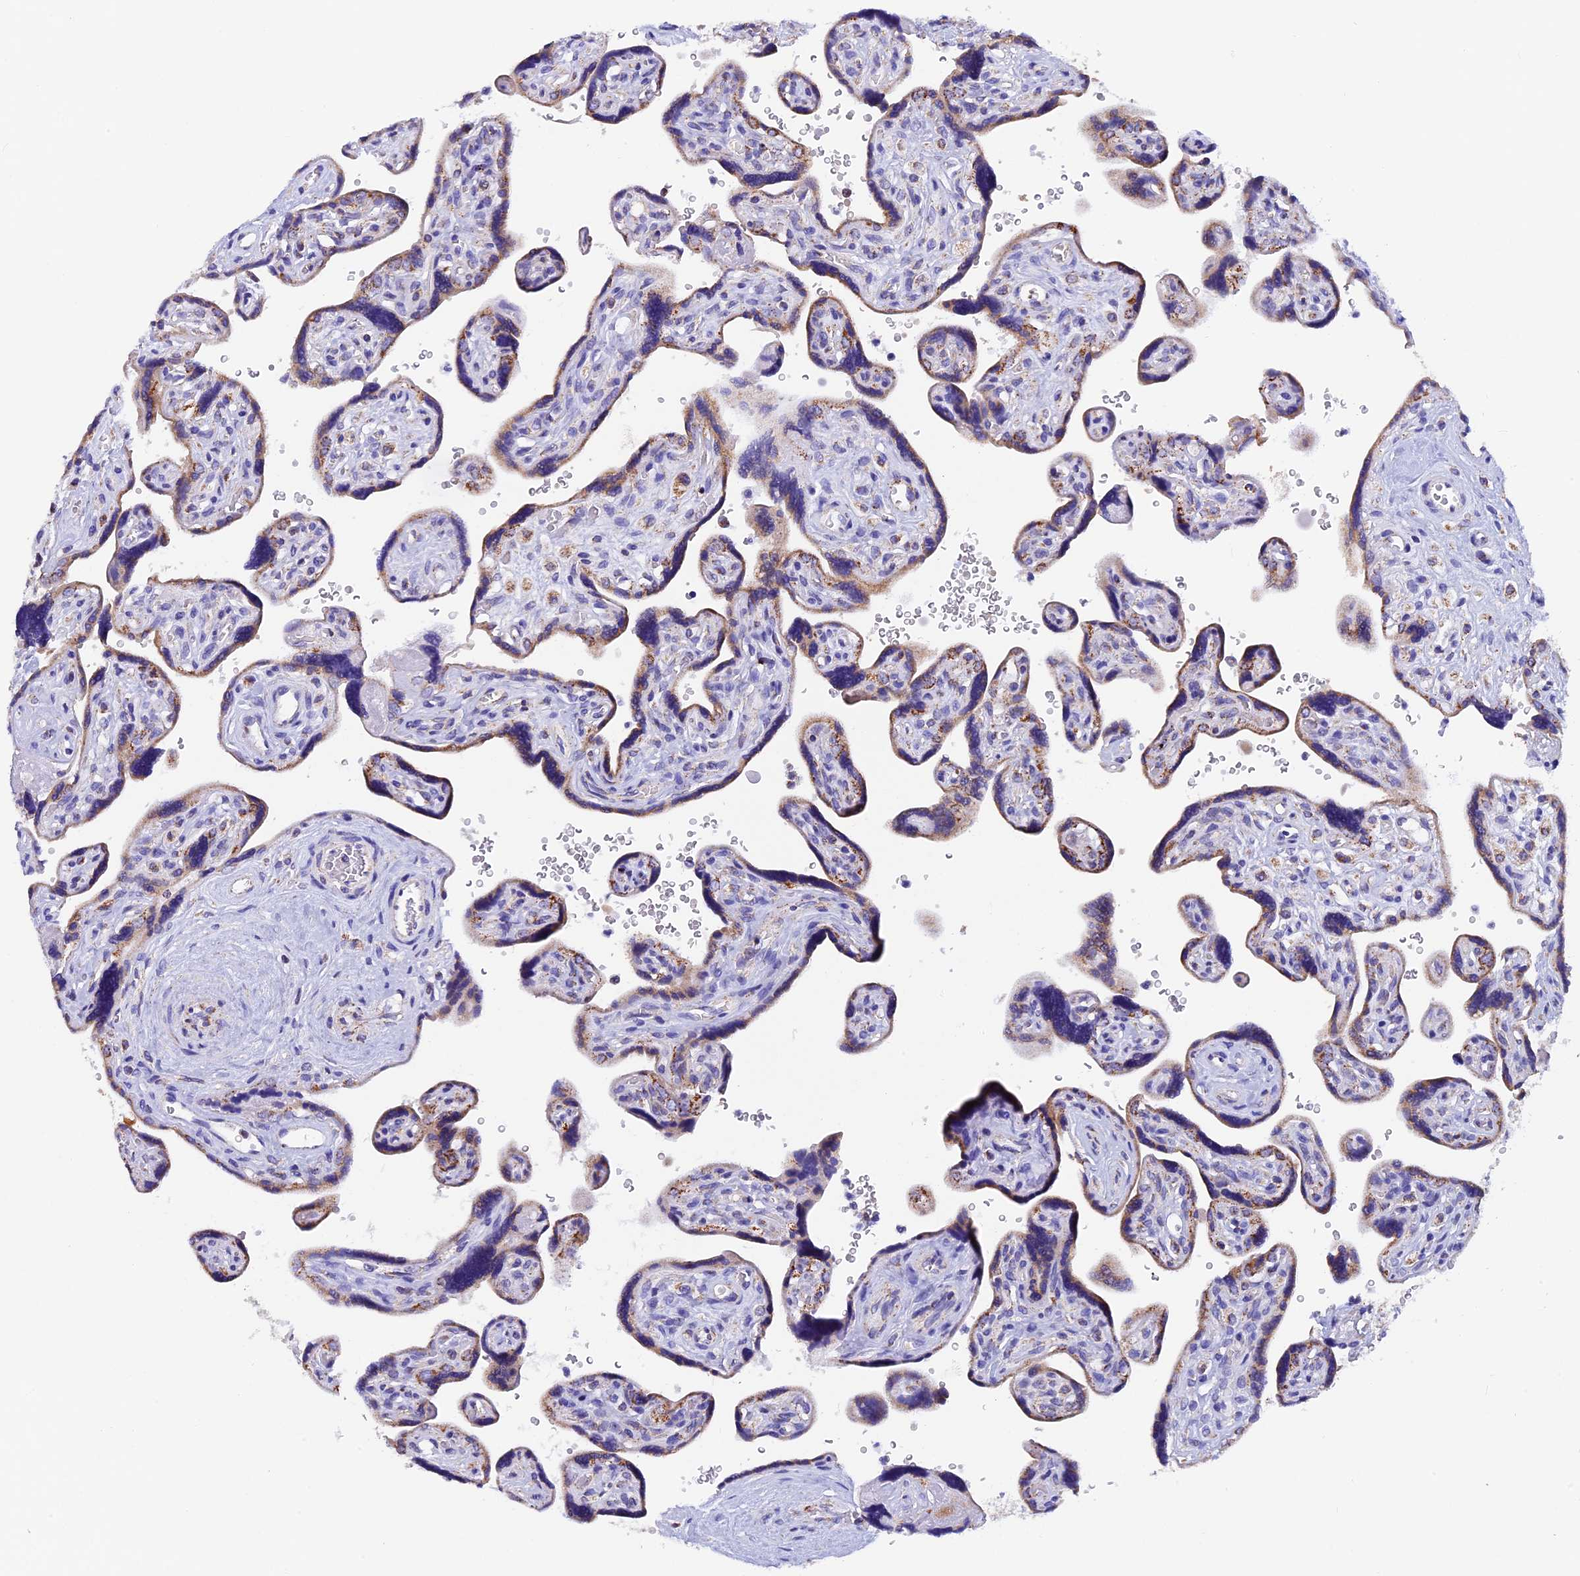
{"staining": {"intensity": "moderate", "quantity": "25%-75%", "location": "cytoplasmic/membranous"}, "tissue": "placenta", "cell_type": "Trophoblastic cells", "image_type": "normal", "snomed": [{"axis": "morphology", "description": "Normal tissue, NOS"}, {"axis": "topography", "description": "Placenta"}], "caption": "The micrograph exhibits immunohistochemical staining of unremarkable placenta. There is moderate cytoplasmic/membranous positivity is appreciated in approximately 25%-75% of trophoblastic cells.", "gene": "SLC8B1", "patient": {"sex": "female", "age": 39}}